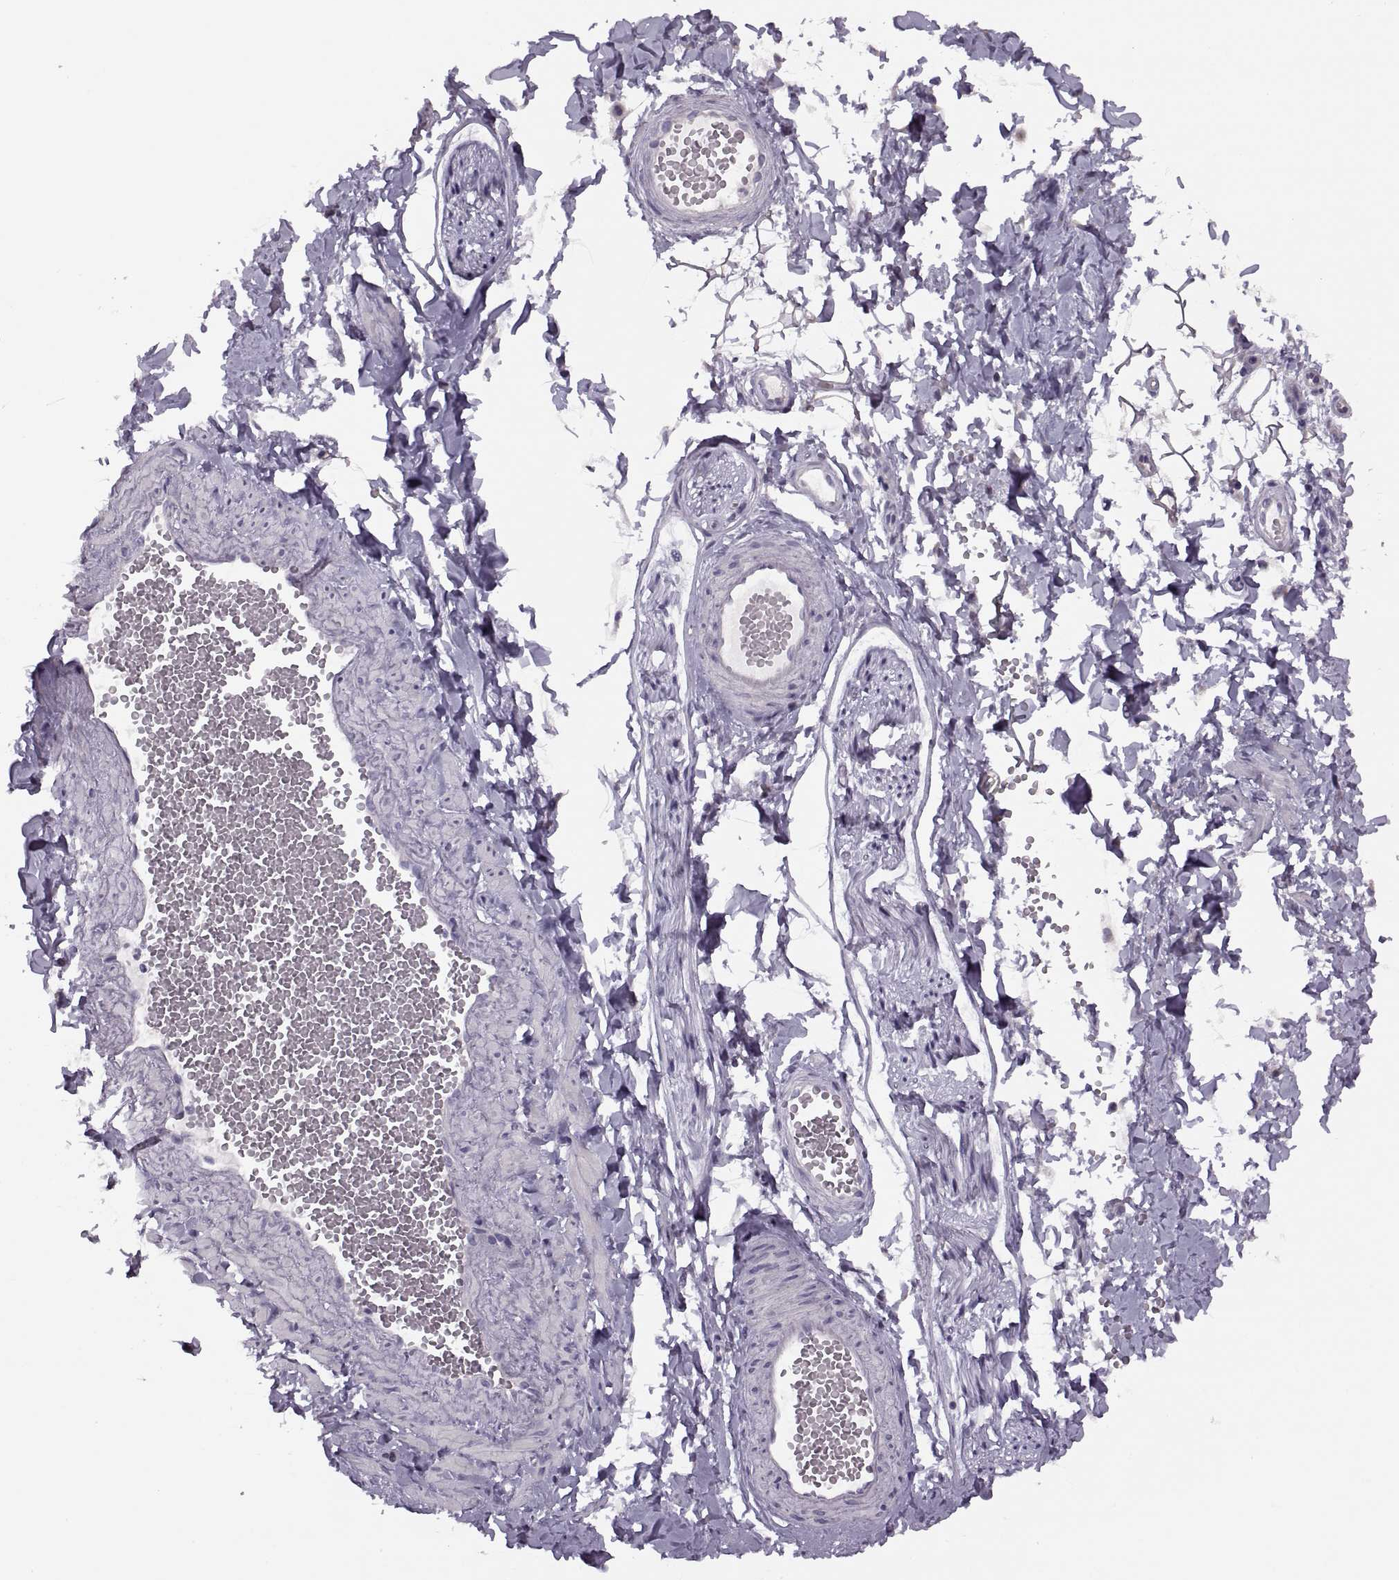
{"staining": {"intensity": "negative", "quantity": "none", "location": "none"}, "tissue": "adipose tissue", "cell_type": "Adipocytes", "image_type": "normal", "snomed": [{"axis": "morphology", "description": "Normal tissue, NOS"}, {"axis": "topography", "description": "Smooth muscle"}, {"axis": "topography", "description": "Peripheral nerve tissue"}], "caption": "Immunohistochemistry (IHC) photomicrograph of normal human adipose tissue stained for a protein (brown), which exhibits no positivity in adipocytes.", "gene": "PRSS54", "patient": {"sex": "male", "age": 22}}